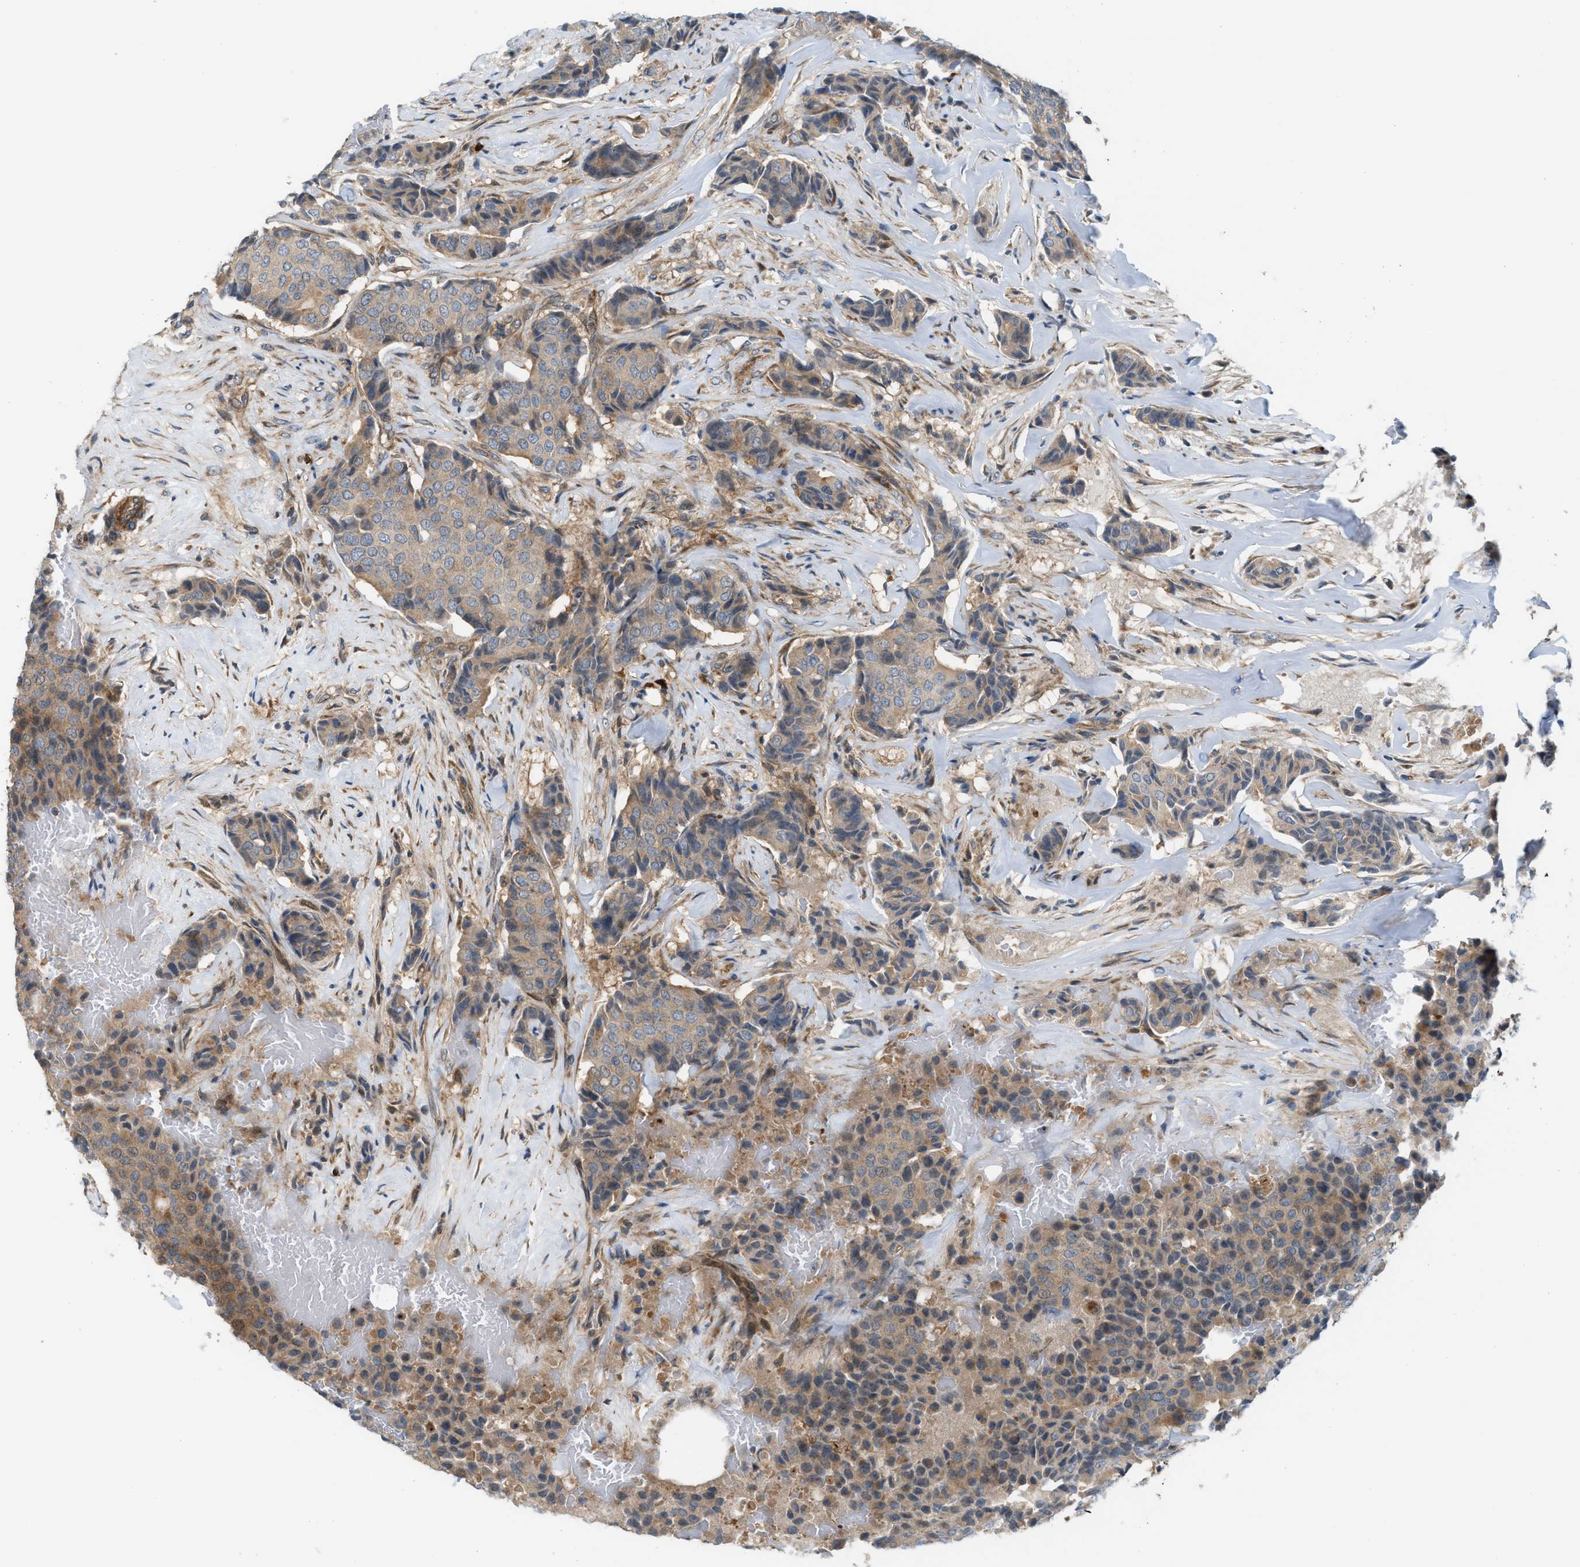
{"staining": {"intensity": "weak", "quantity": "25%-75%", "location": "cytoplasmic/membranous"}, "tissue": "breast cancer", "cell_type": "Tumor cells", "image_type": "cancer", "snomed": [{"axis": "morphology", "description": "Duct carcinoma"}, {"axis": "topography", "description": "Breast"}], "caption": "DAB immunohistochemical staining of breast cancer (infiltrating ductal carcinoma) reveals weak cytoplasmic/membranous protein staining in about 25%-75% of tumor cells.", "gene": "PDCL", "patient": {"sex": "female", "age": 75}}